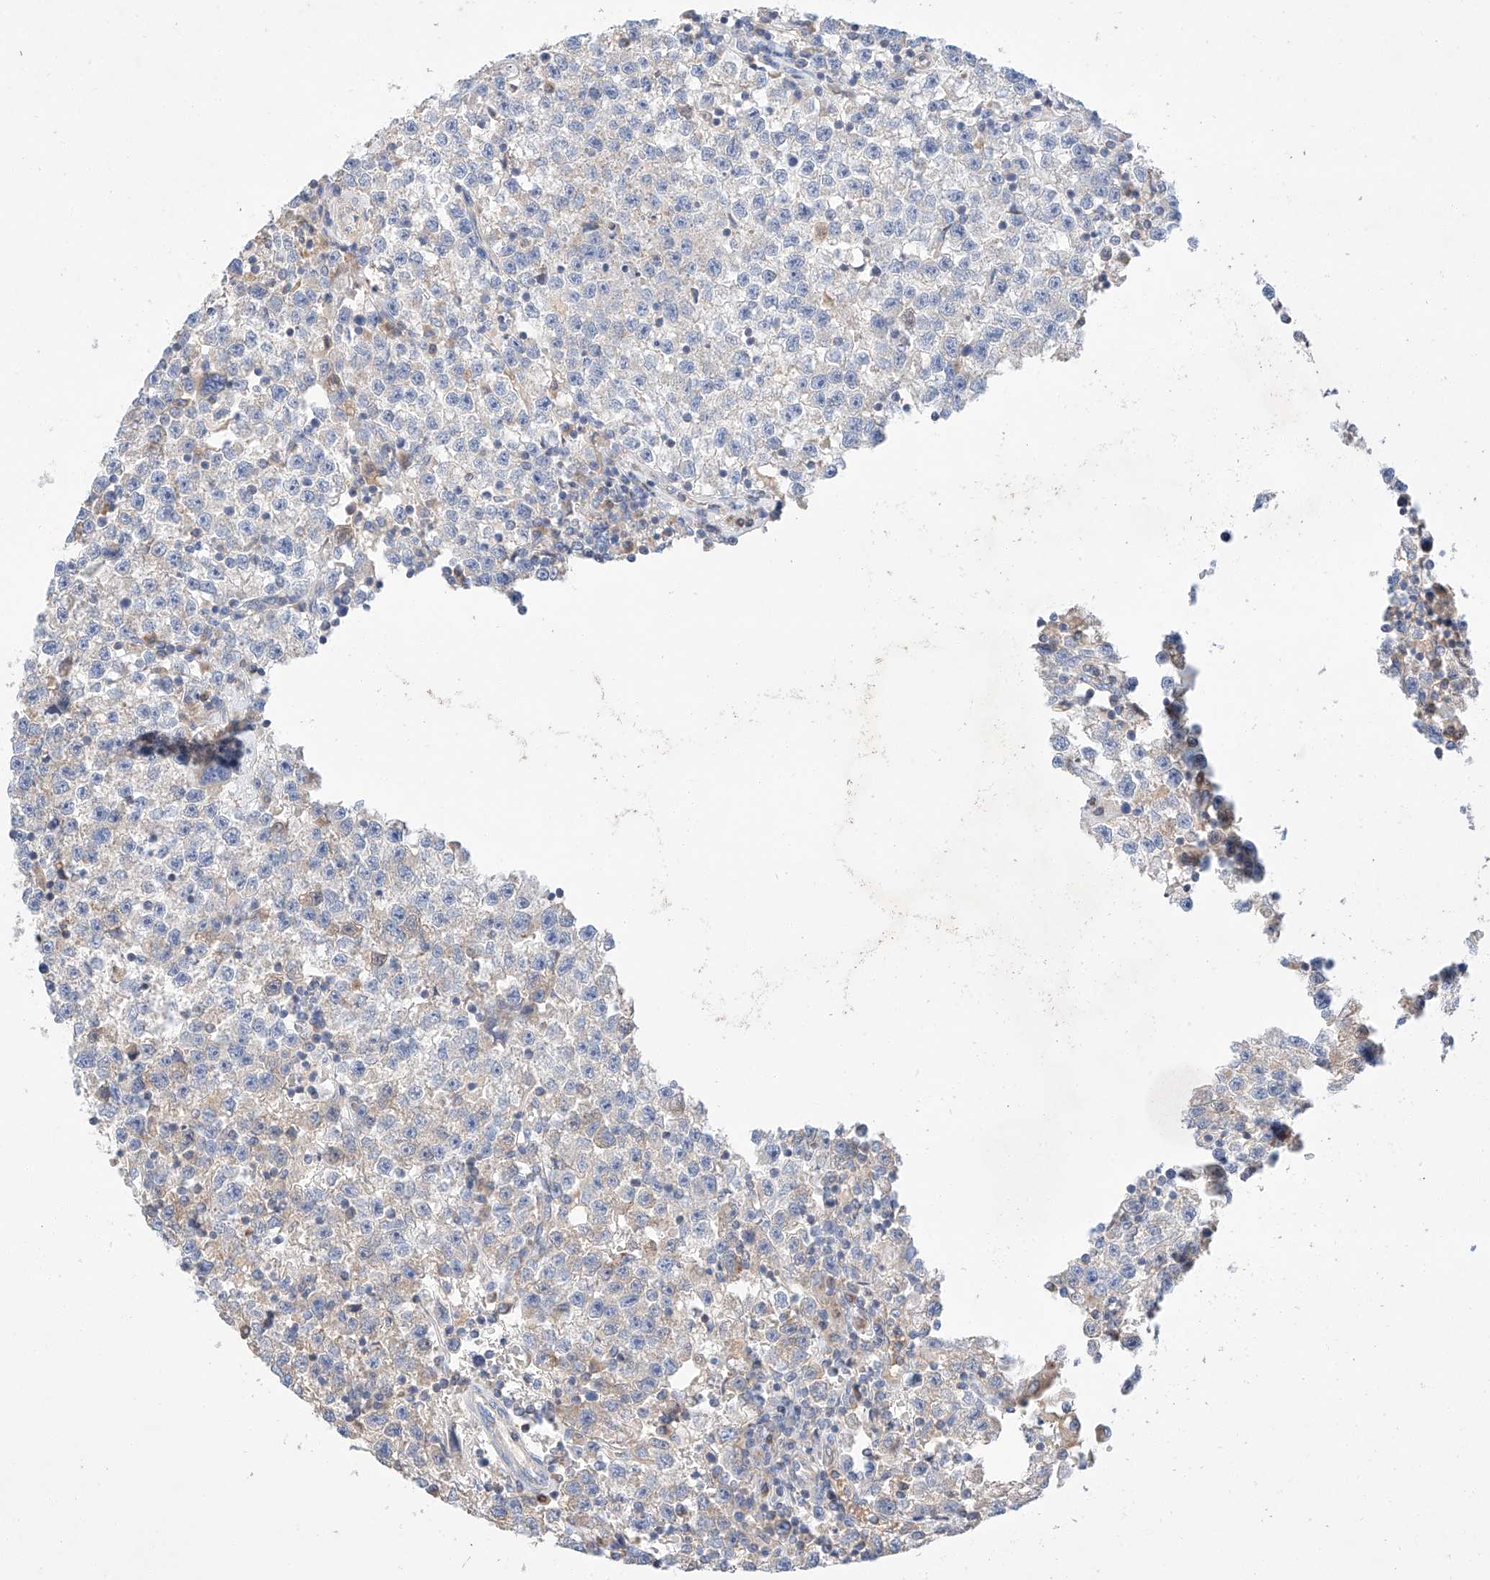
{"staining": {"intensity": "weak", "quantity": "<25%", "location": "cytoplasmic/membranous"}, "tissue": "testis cancer", "cell_type": "Tumor cells", "image_type": "cancer", "snomed": [{"axis": "morphology", "description": "Seminoma, NOS"}, {"axis": "topography", "description": "Testis"}], "caption": "Immunohistochemical staining of testis seminoma shows no significant staining in tumor cells.", "gene": "C6orf118", "patient": {"sex": "male", "age": 22}}